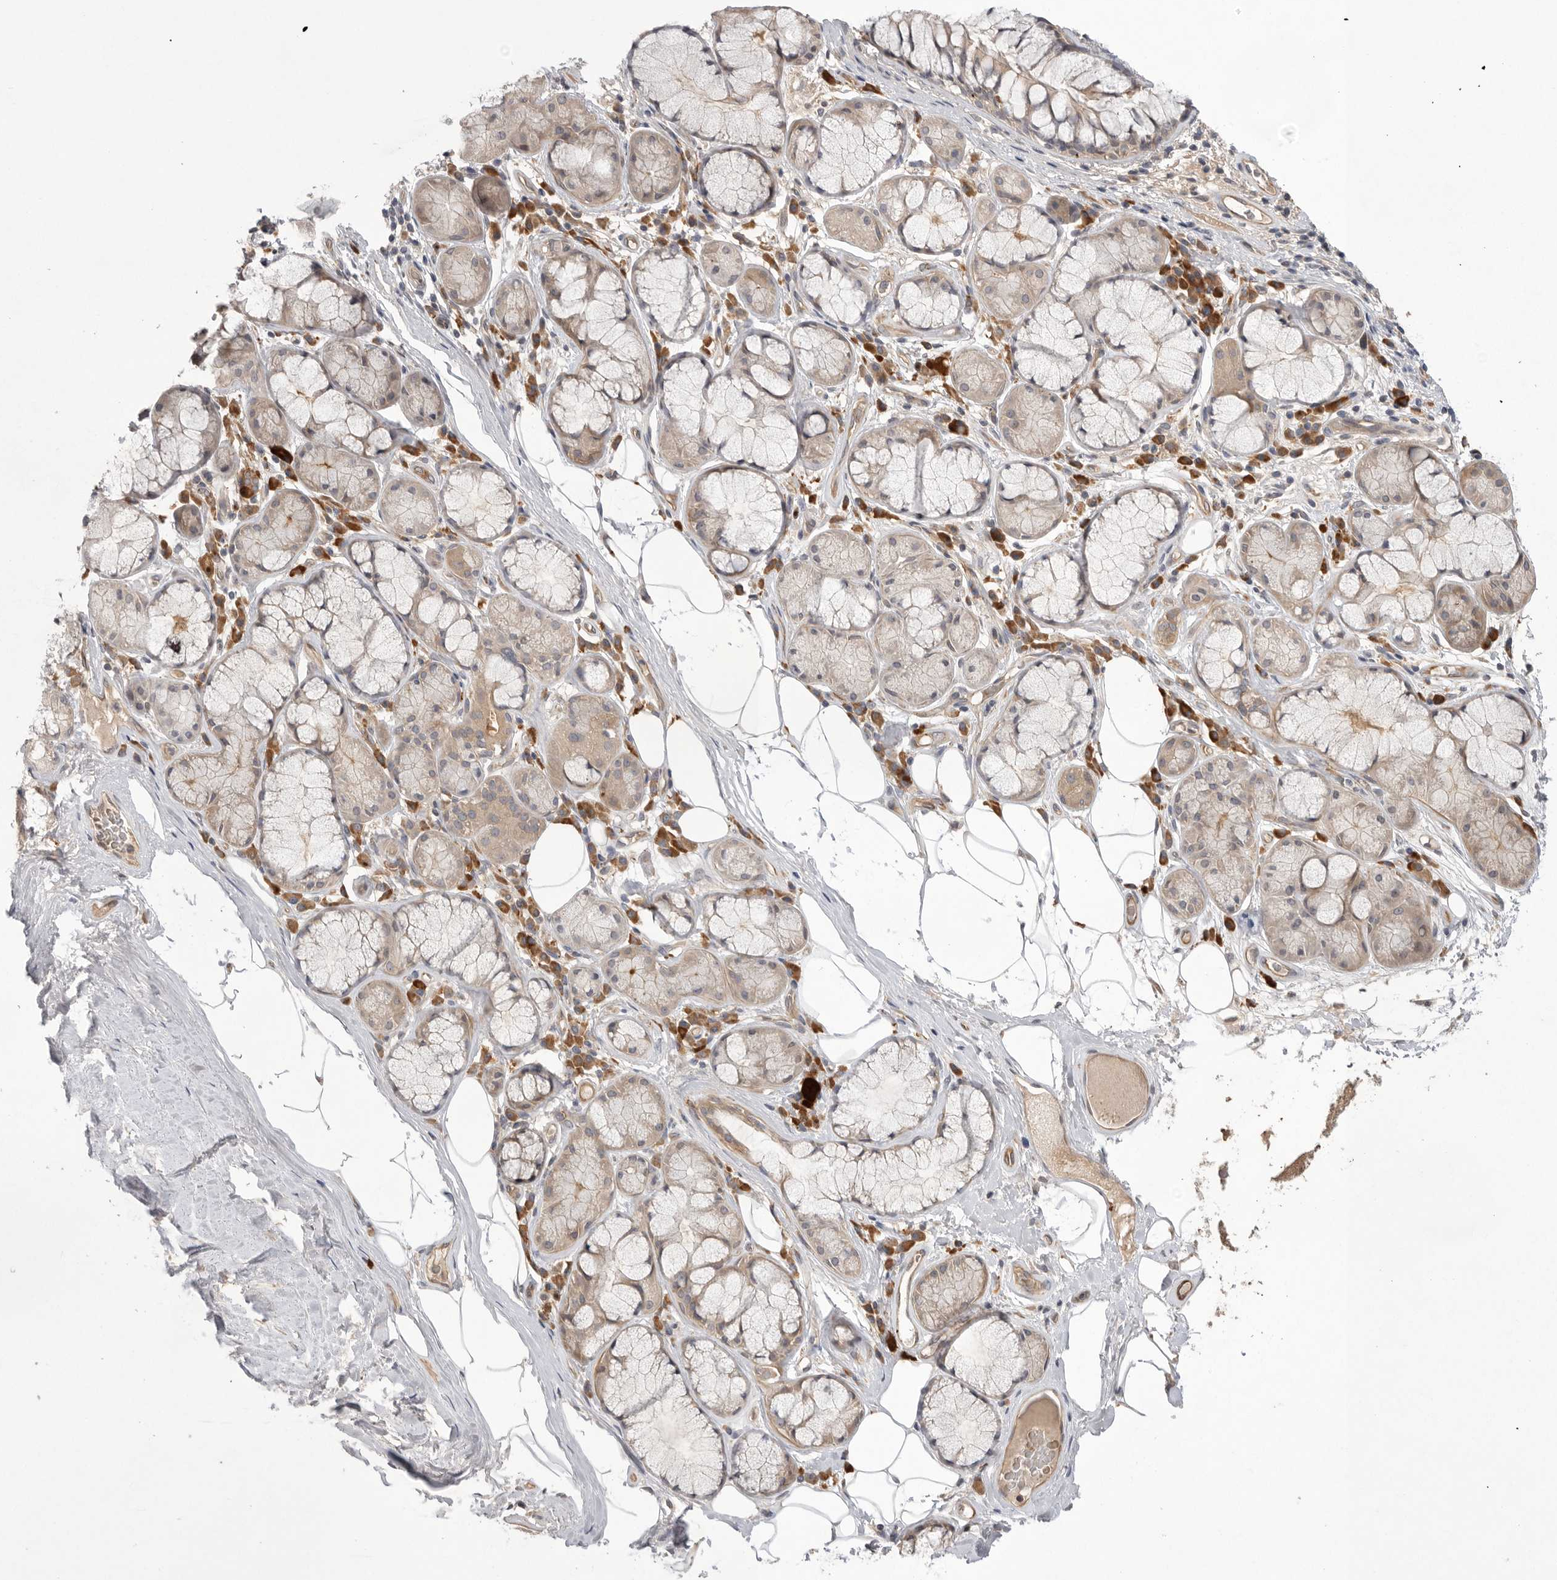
{"staining": {"intensity": "negative", "quantity": "none", "location": "none"}, "tissue": "adipose tissue", "cell_type": "Adipocytes", "image_type": "normal", "snomed": [{"axis": "morphology", "description": "Normal tissue, NOS"}, {"axis": "topography", "description": "Bronchus"}], "caption": "This photomicrograph is of unremarkable adipose tissue stained with immunohistochemistry (IHC) to label a protein in brown with the nuclei are counter-stained blue. There is no staining in adipocytes.", "gene": "NRCAM", "patient": {"sex": "male", "age": 66}}